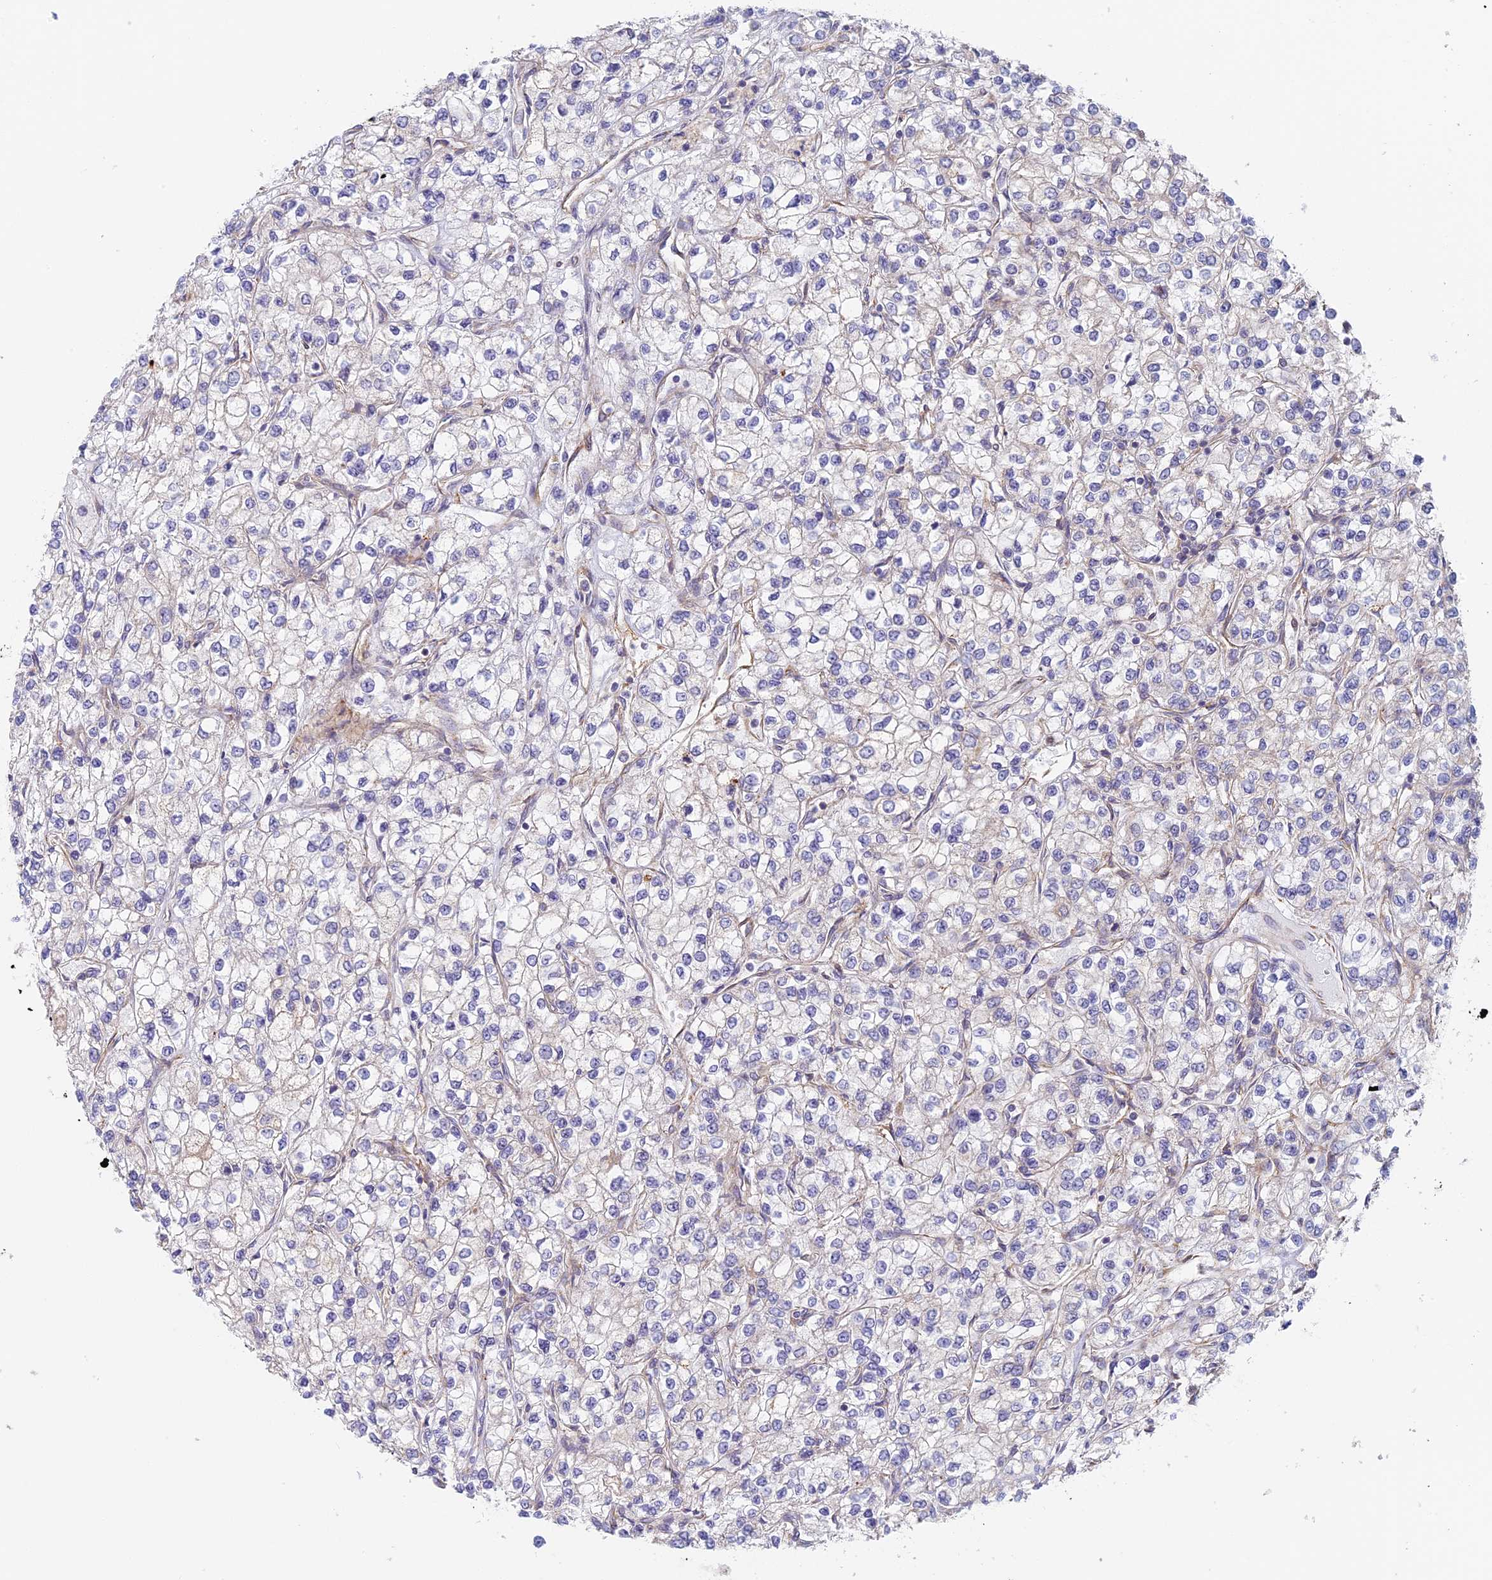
{"staining": {"intensity": "negative", "quantity": "none", "location": "none"}, "tissue": "renal cancer", "cell_type": "Tumor cells", "image_type": "cancer", "snomed": [{"axis": "morphology", "description": "Adenocarcinoma, NOS"}, {"axis": "topography", "description": "Kidney"}], "caption": "Tumor cells show no significant protein staining in renal cancer (adenocarcinoma).", "gene": "DDA1", "patient": {"sex": "male", "age": 80}}